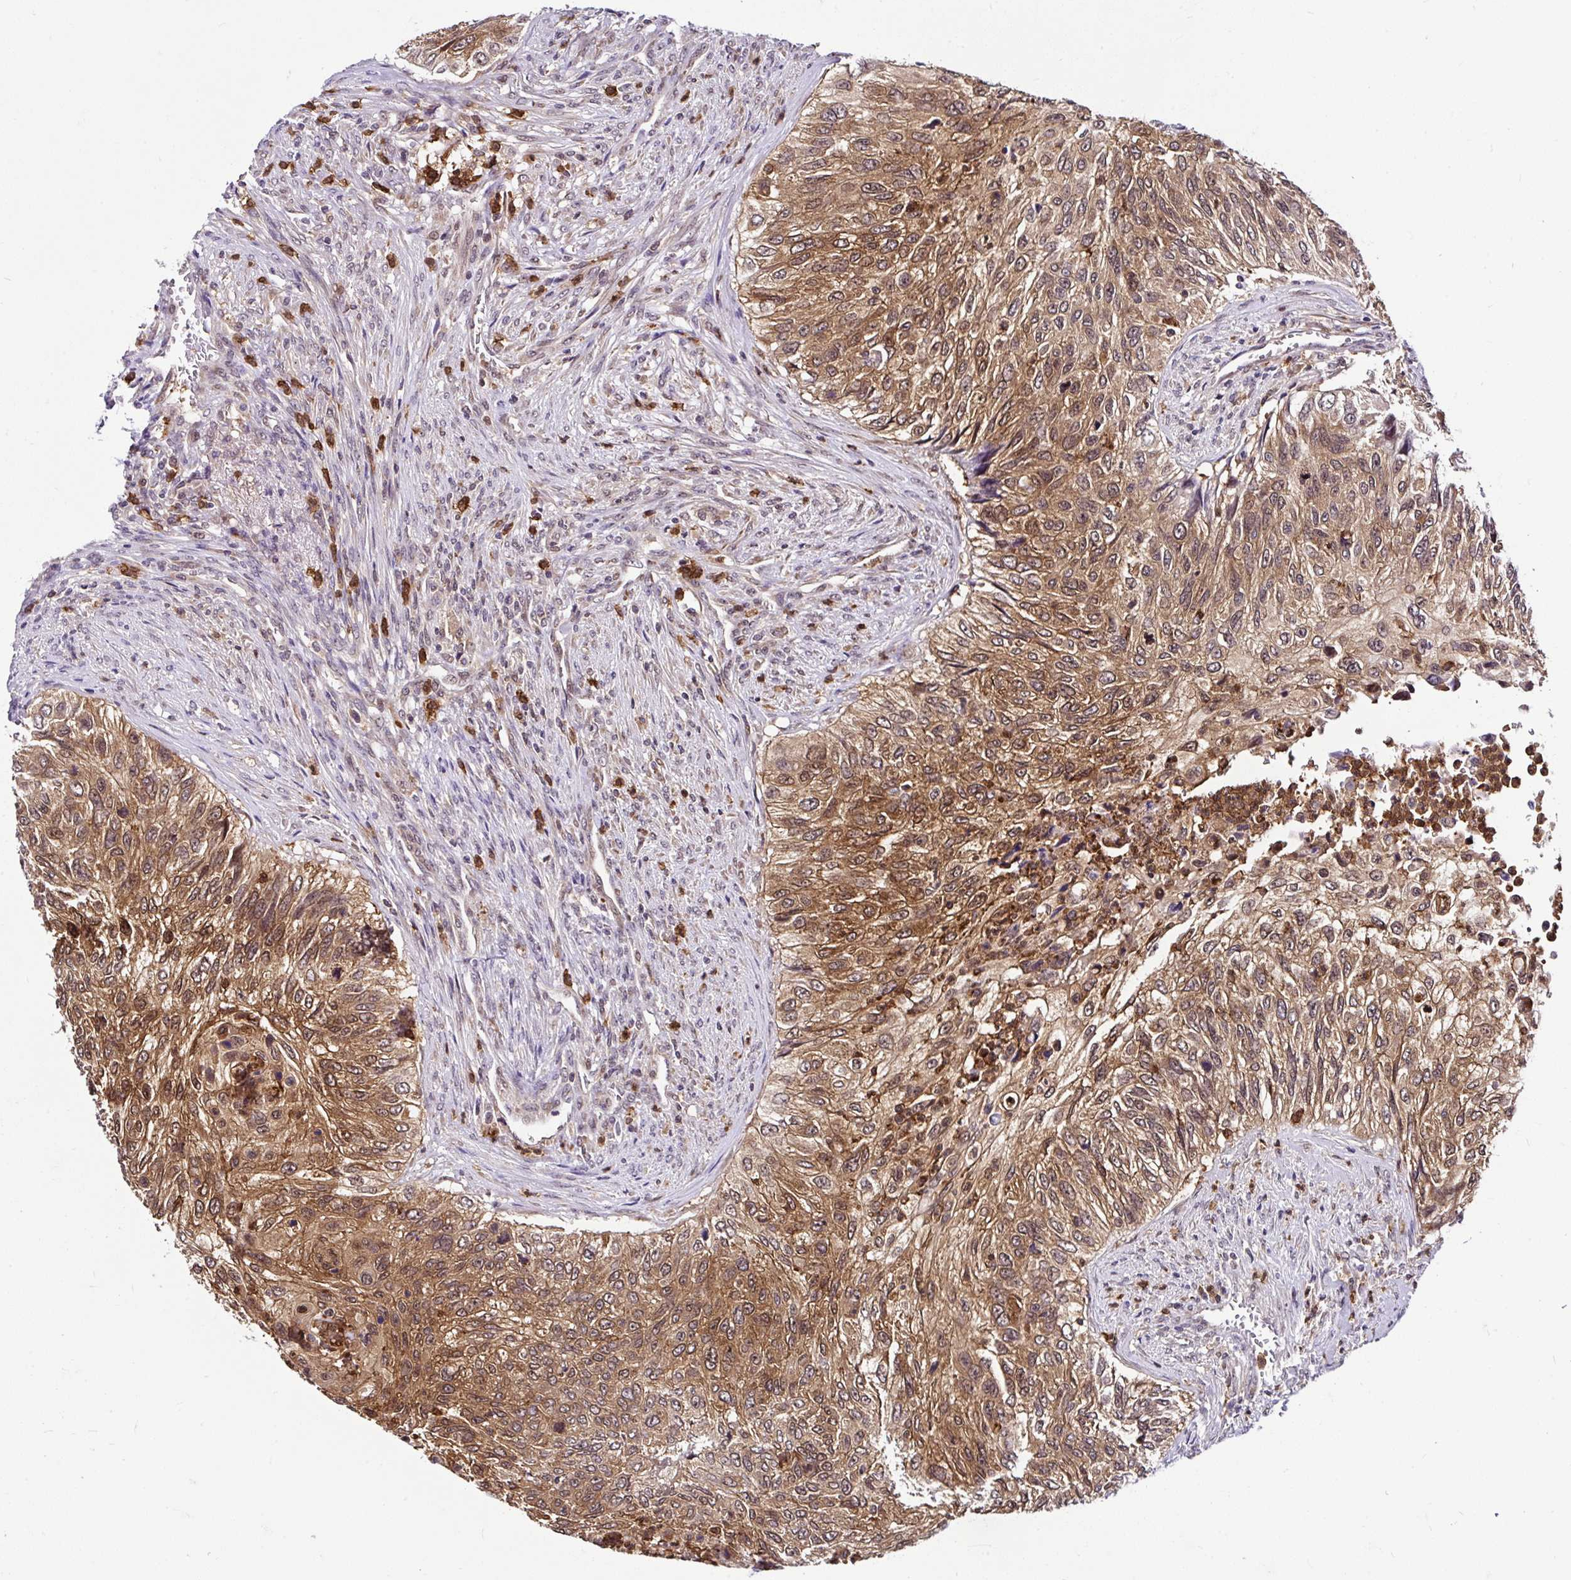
{"staining": {"intensity": "moderate", "quantity": ">75%", "location": "cytoplasmic/membranous,nuclear"}, "tissue": "urothelial cancer", "cell_type": "Tumor cells", "image_type": "cancer", "snomed": [{"axis": "morphology", "description": "Urothelial carcinoma, High grade"}, {"axis": "topography", "description": "Urinary bladder"}], "caption": "Urothelial cancer stained with a brown dye exhibits moderate cytoplasmic/membranous and nuclear positive positivity in approximately >75% of tumor cells.", "gene": "PIN4", "patient": {"sex": "female", "age": 60}}